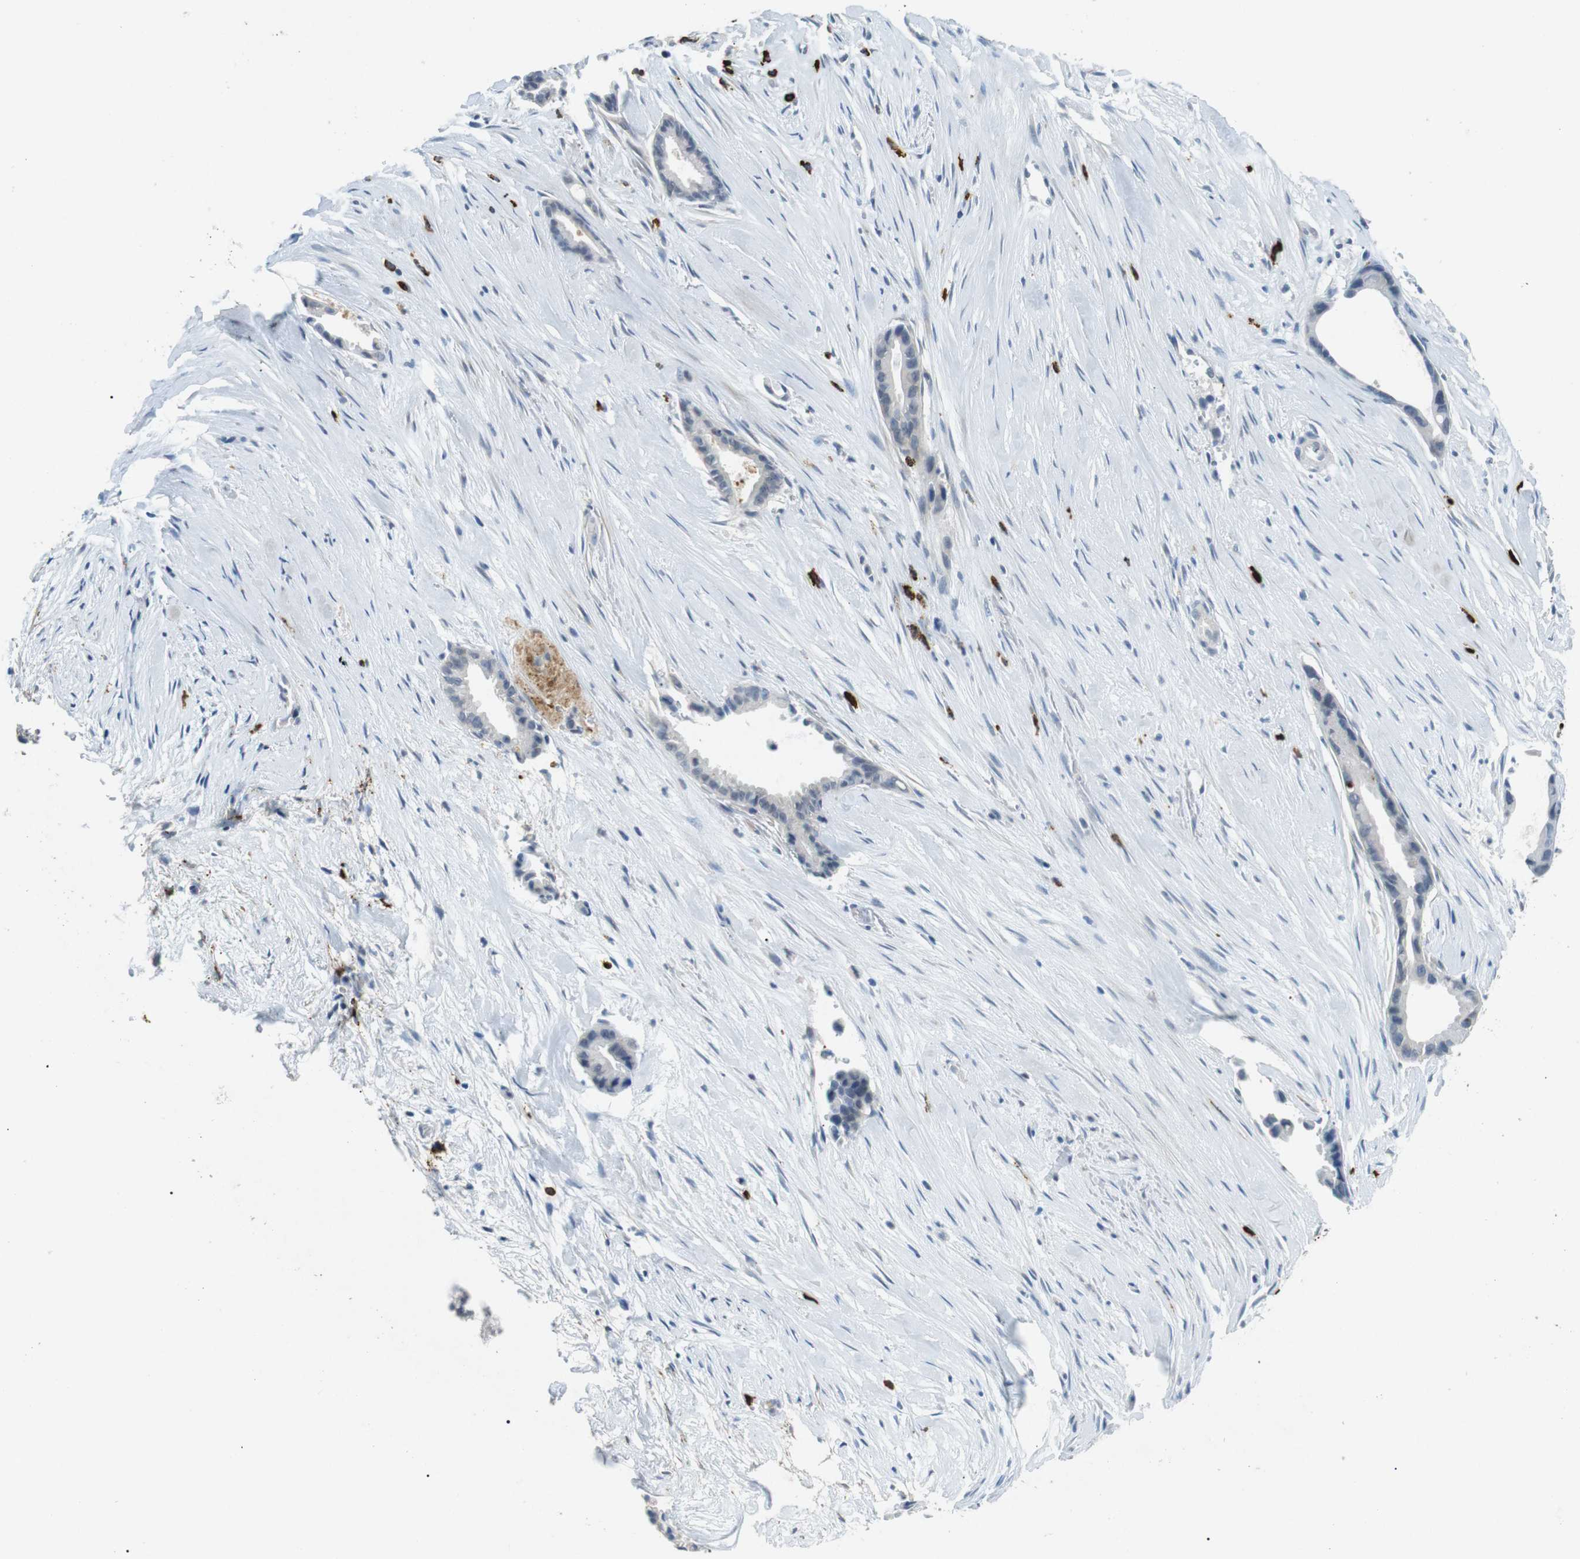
{"staining": {"intensity": "negative", "quantity": "none", "location": "none"}, "tissue": "liver cancer", "cell_type": "Tumor cells", "image_type": "cancer", "snomed": [{"axis": "morphology", "description": "Cholangiocarcinoma"}, {"axis": "topography", "description": "Liver"}], "caption": "Tumor cells are negative for brown protein staining in cholangiocarcinoma (liver).", "gene": "GZMM", "patient": {"sex": "female", "age": 55}}